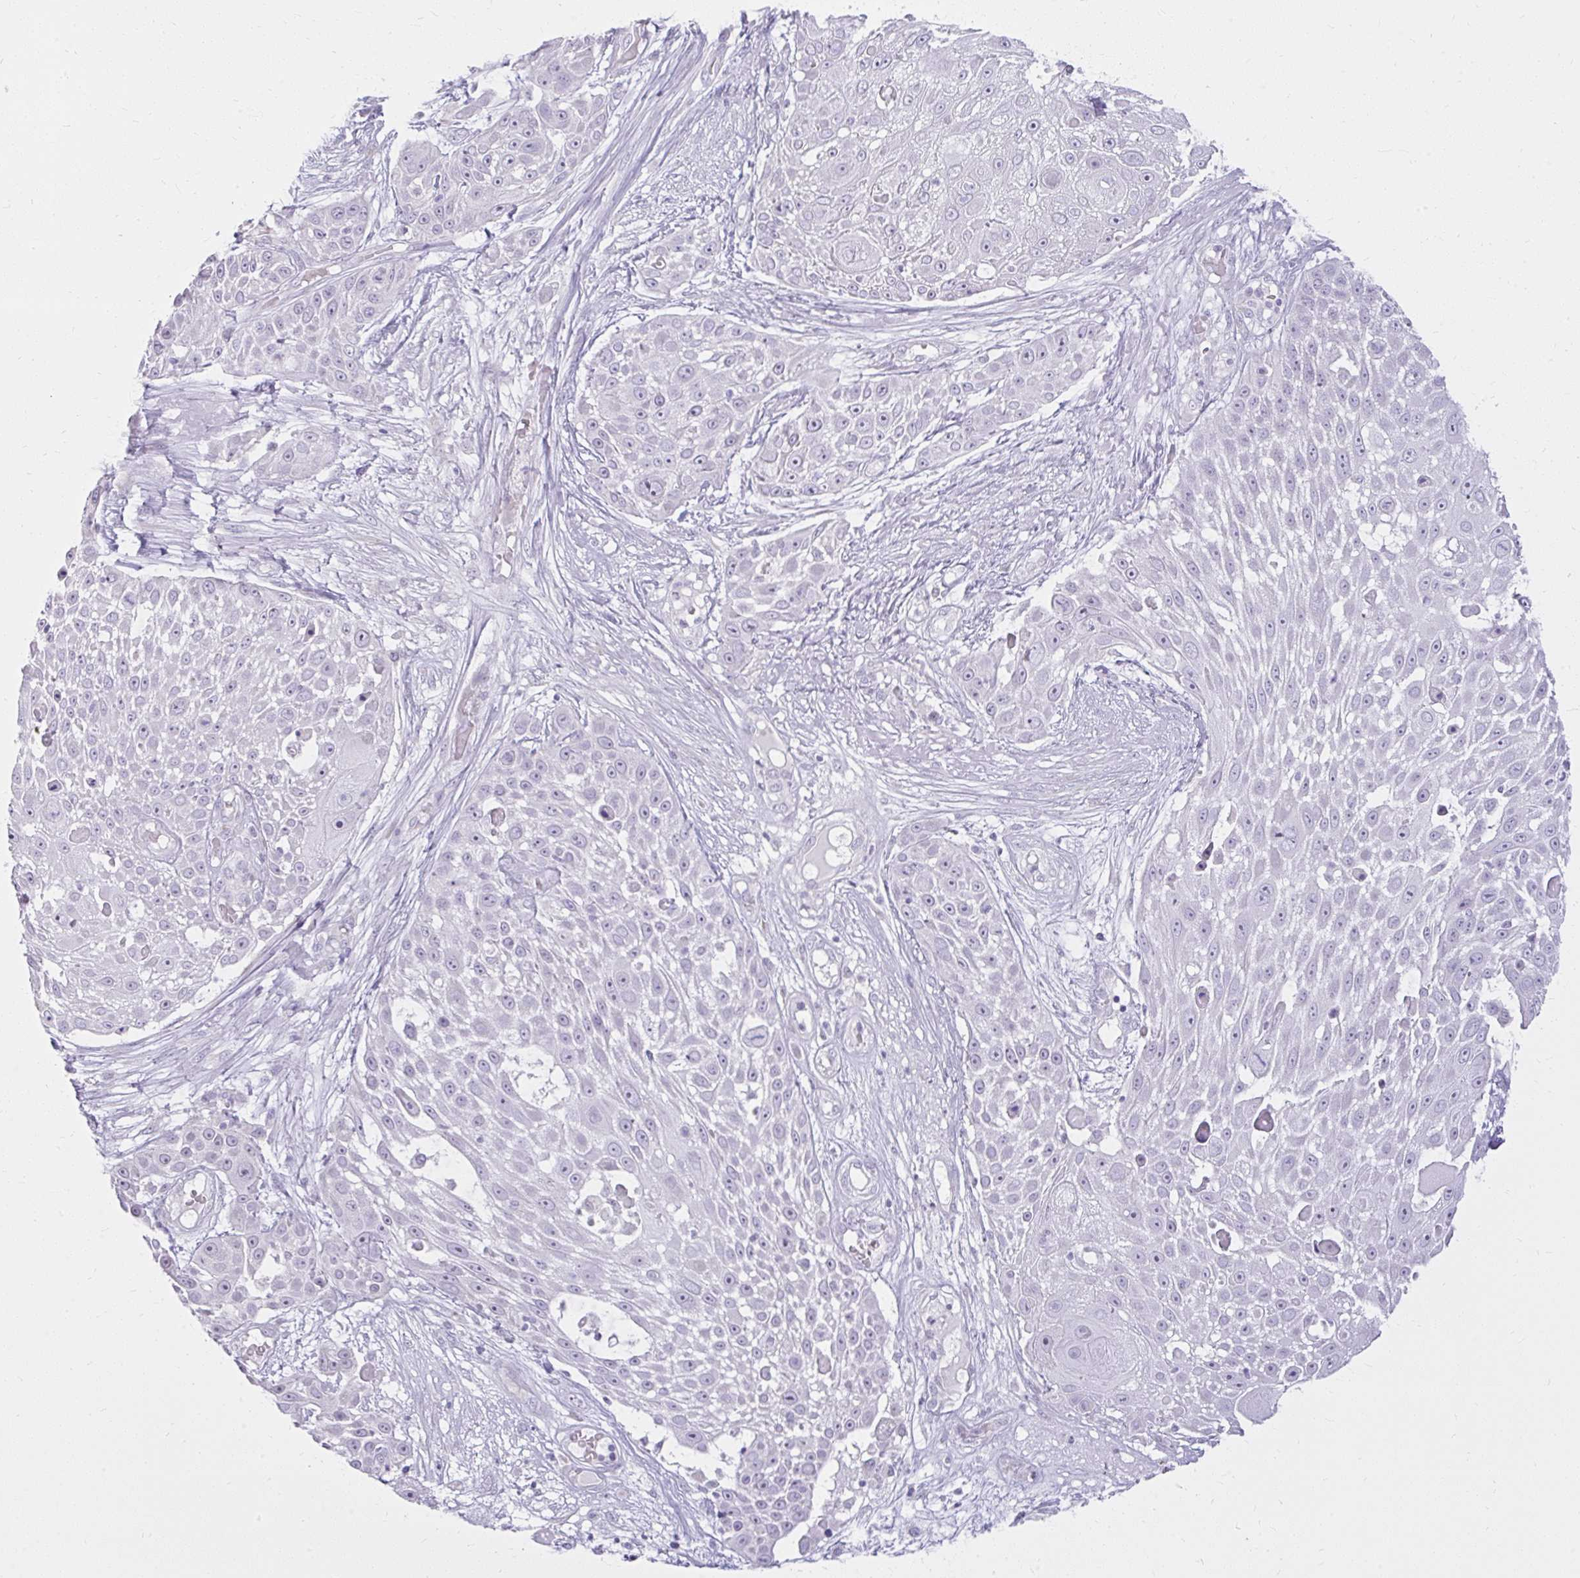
{"staining": {"intensity": "negative", "quantity": "none", "location": "none"}, "tissue": "skin cancer", "cell_type": "Tumor cells", "image_type": "cancer", "snomed": [{"axis": "morphology", "description": "Squamous cell carcinoma, NOS"}, {"axis": "topography", "description": "Skin"}], "caption": "A micrograph of squamous cell carcinoma (skin) stained for a protein demonstrates no brown staining in tumor cells.", "gene": "PRAP1", "patient": {"sex": "female", "age": 86}}